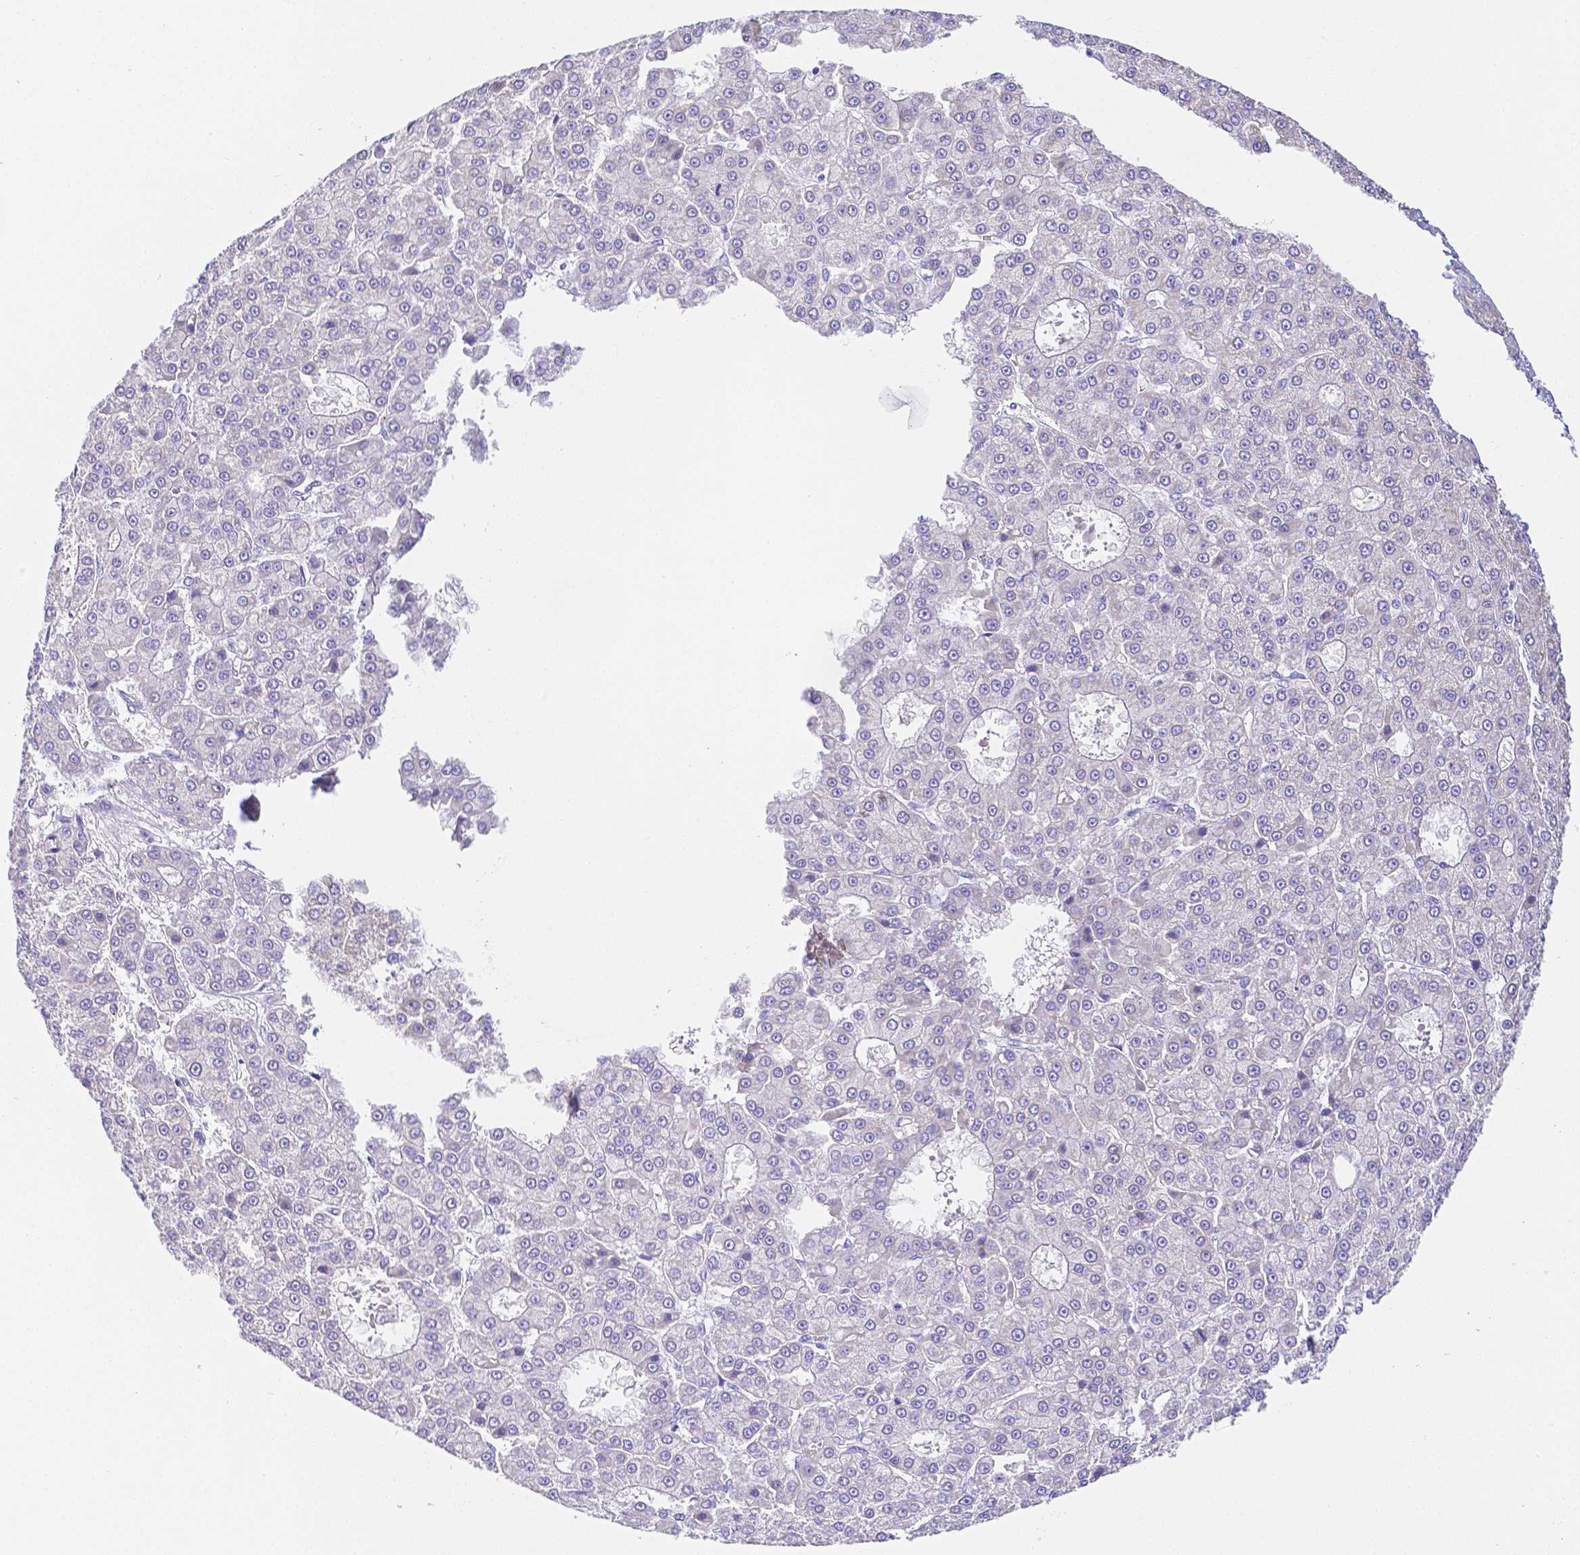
{"staining": {"intensity": "negative", "quantity": "none", "location": "none"}, "tissue": "liver cancer", "cell_type": "Tumor cells", "image_type": "cancer", "snomed": [{"axis": "morphology", "description": "Carcinoma, Hepatocellular, NOS"}, {"axis": "topography", "description": "Liver"}], "caption": "Immunohistochemistry of liver hepatocellular carcinoma exhibits no positivity in tumor cells.", "gene": "ZG16B", "patient": {"sex": "male", "age": 70}}